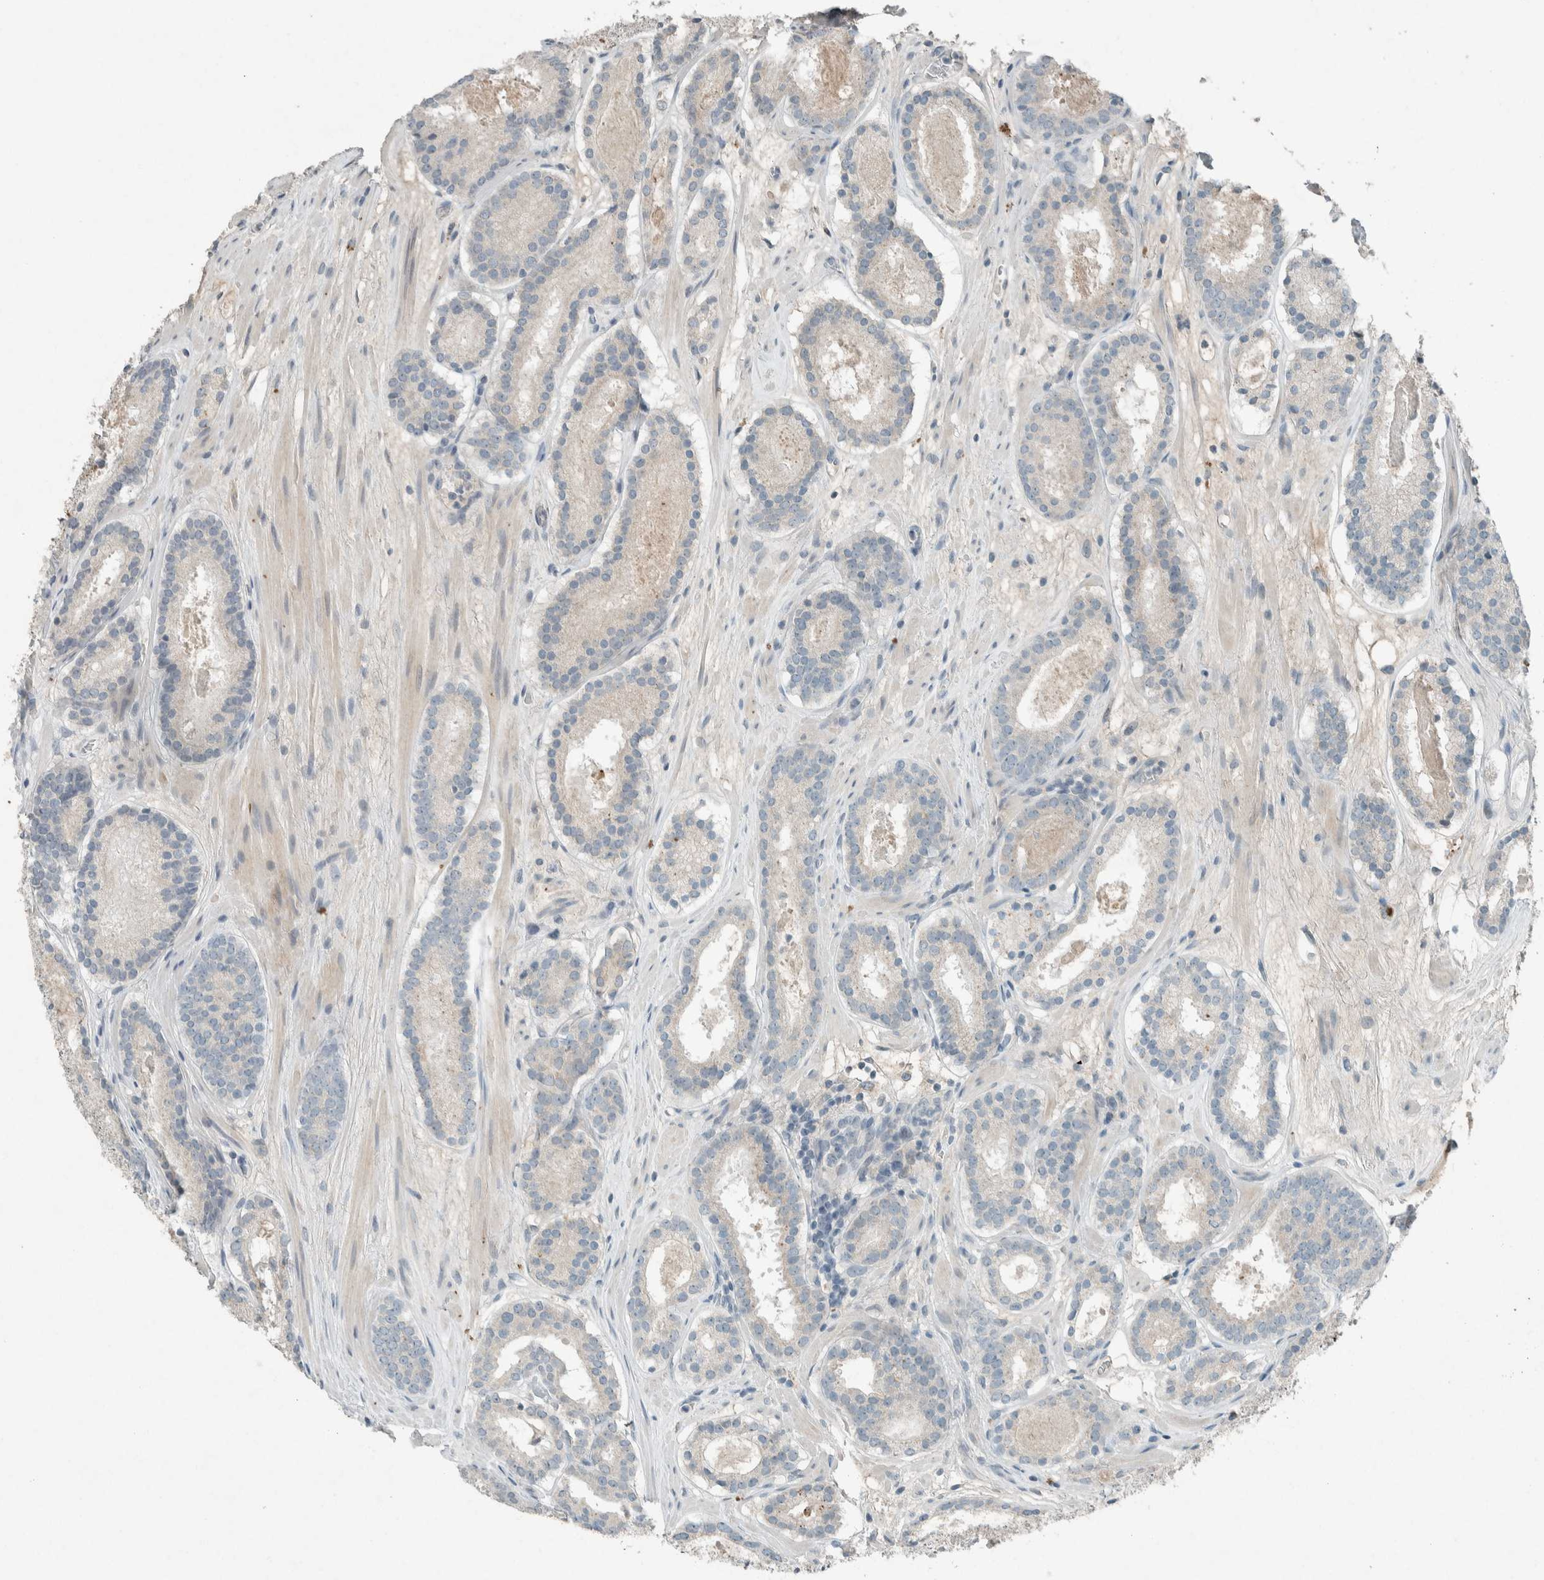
{"staining": {"intensity": "negative", "quantity": "none", "location": "none"}, "tissue": "prostate cancer", "cell_type": "Tumor cells", "image_type": "cancer", "snomed": [{"axis": "morphology", "description": "Adenocarcinoma, Low grade"}, {"axis": "topography", "description": "Prostate"}], "caption": "Immunohistochemistry (IHC) micrograph of prostate cancer stained for a protein (brown), which displays no expression in tumor cells. Nuclei are stained in blue.", "gene": "CERCAM", "patient": {"sex": "male", "age": 69}}